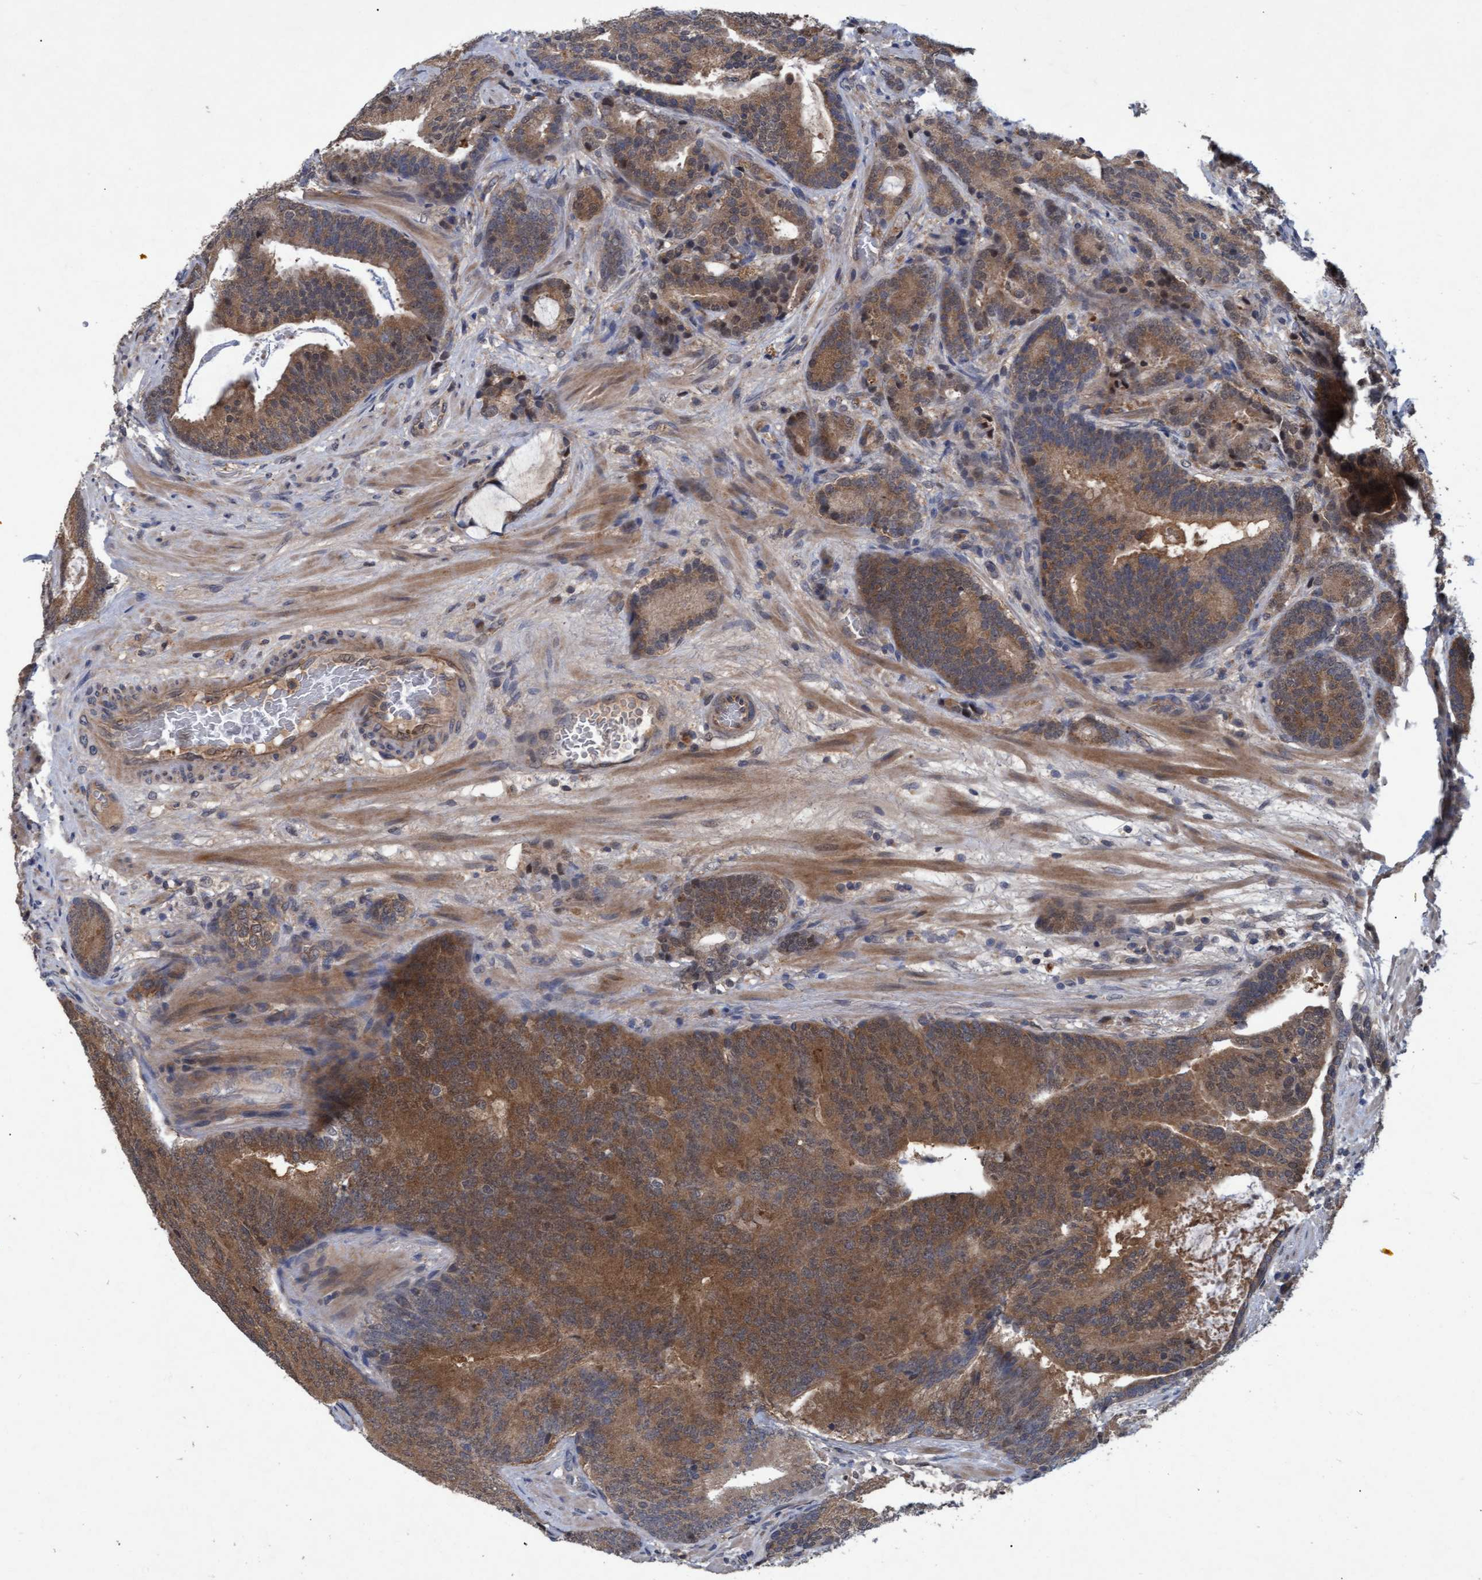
{"staining": {"intensity": "moderate", "quantity": ">75%", "location": "cytoplasmic/membranous,nuclear"}, "tissue": "prostate cancer", "cell_type": "Tumor cells", "image_type": "cancer", "snomed": [{"axis": "morphology", "description": "Adenocarcinoma, High grade"}, {"axis": "topography", "description": "Prostate"}], "caption": "Immunohistochemical staining of human prostate cancer exhibits medium levels of moderate cytoplasmic/membranous and nuclear protein expression in approximately >75% of tumor cells. The staining is performed using DAB (3,3'-diaminobenzidine) brown chromogen to label protein expression. The nuclei are counter-stained blue using hematoxylin.", "gene": "PSMB6", "patient": {"sex": "male", "age": 55}}